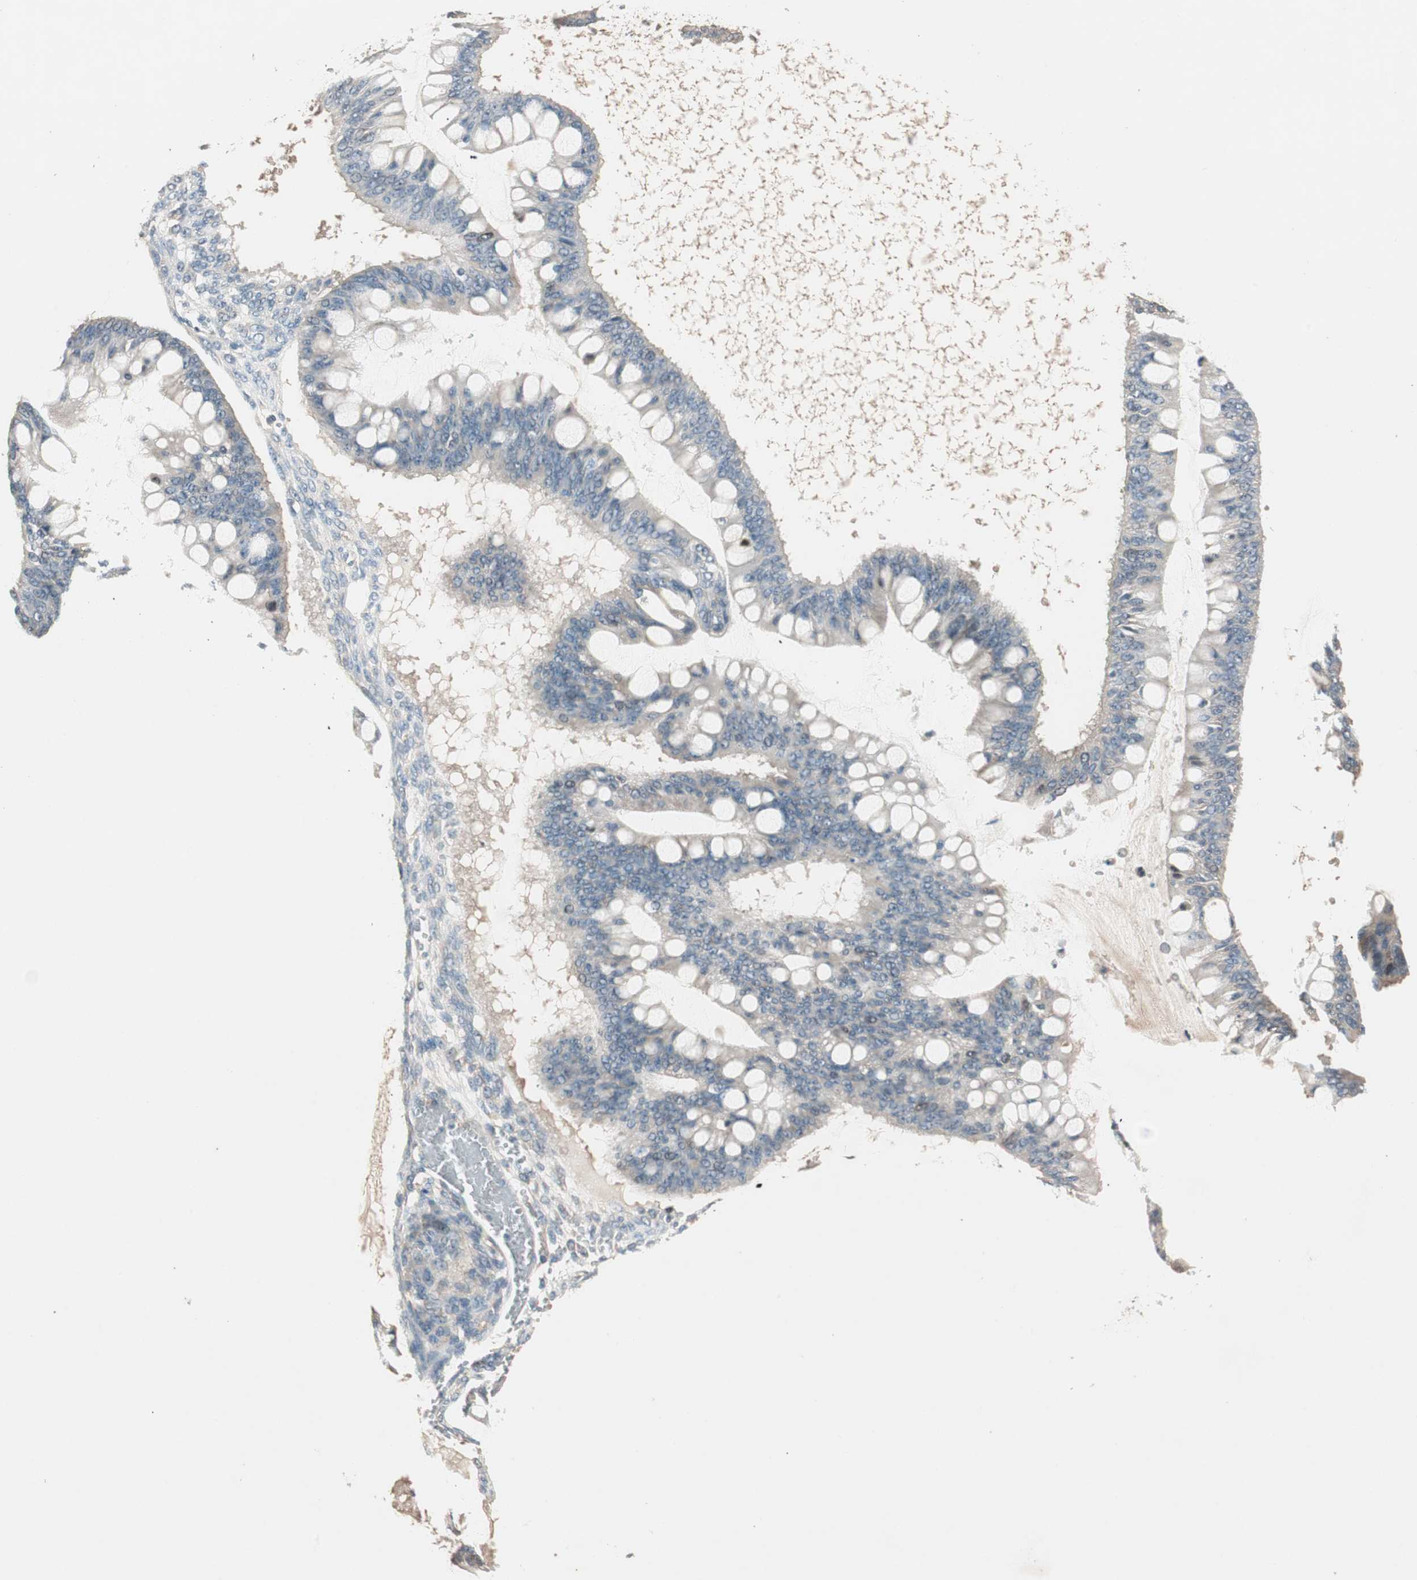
{"staining": {"intensity": "weak", "quantity": ">75%", "location": "cytoplasmic/membranous"}, "tissue": "ovarian cancer", "cell_type": "Tumor cells", "image_type": "cancer", "snomed": [{"axis": "morphology", "description": "Cystadenocarcinoma, mucinous, NOS"}, {"axis": "topography", "description": "Ovary"}], "caption": "This is a micrograph of IHC staining of mucinous cystadenocarcinoma (ovarian), which shows weak expression in the cytoplasmic/membranous of tumor cells.", "gene": "NFRKB", "patient": {"sex": "female", "age": 73}}